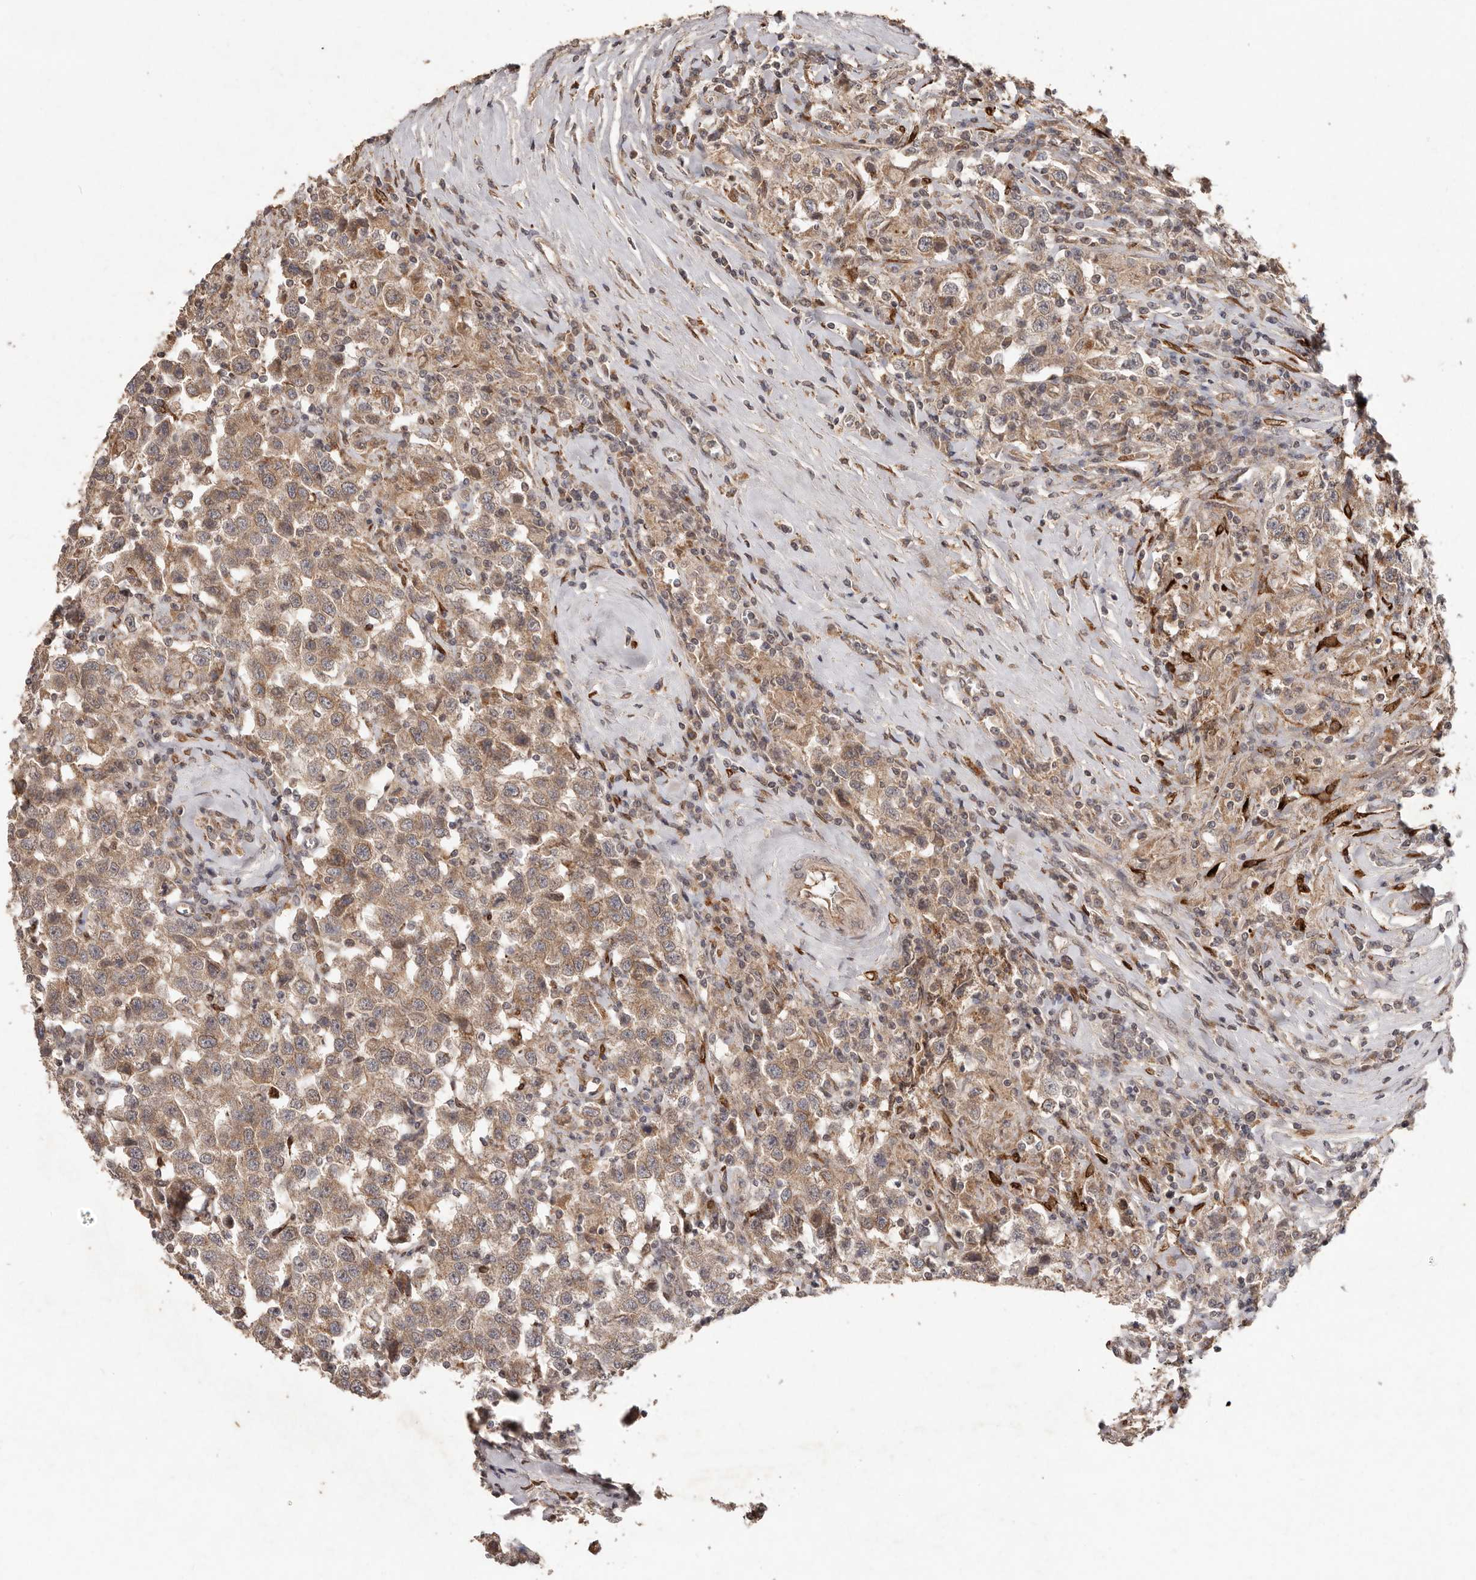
{"staining": {"intensity": "moderate", "quantity": ">75%", "location": "cytoplasmic/membranous"}, "tissue": "testis cancer", "cell_type": "Tumor cells", "image_type": "cancer", "snomed": [{"axis": "morphology", "description": "Seminoma, NOS"}, {"axis": "topography", "description": "Testis"}], "caption": "Testis seminoma stained with a brown dye exhibits moderate cytoplasmic/membranous positive positivity in about >75% of tumor cells.", "gene": "PLOD2", "patient": {"sex": "male", "age": 41}}